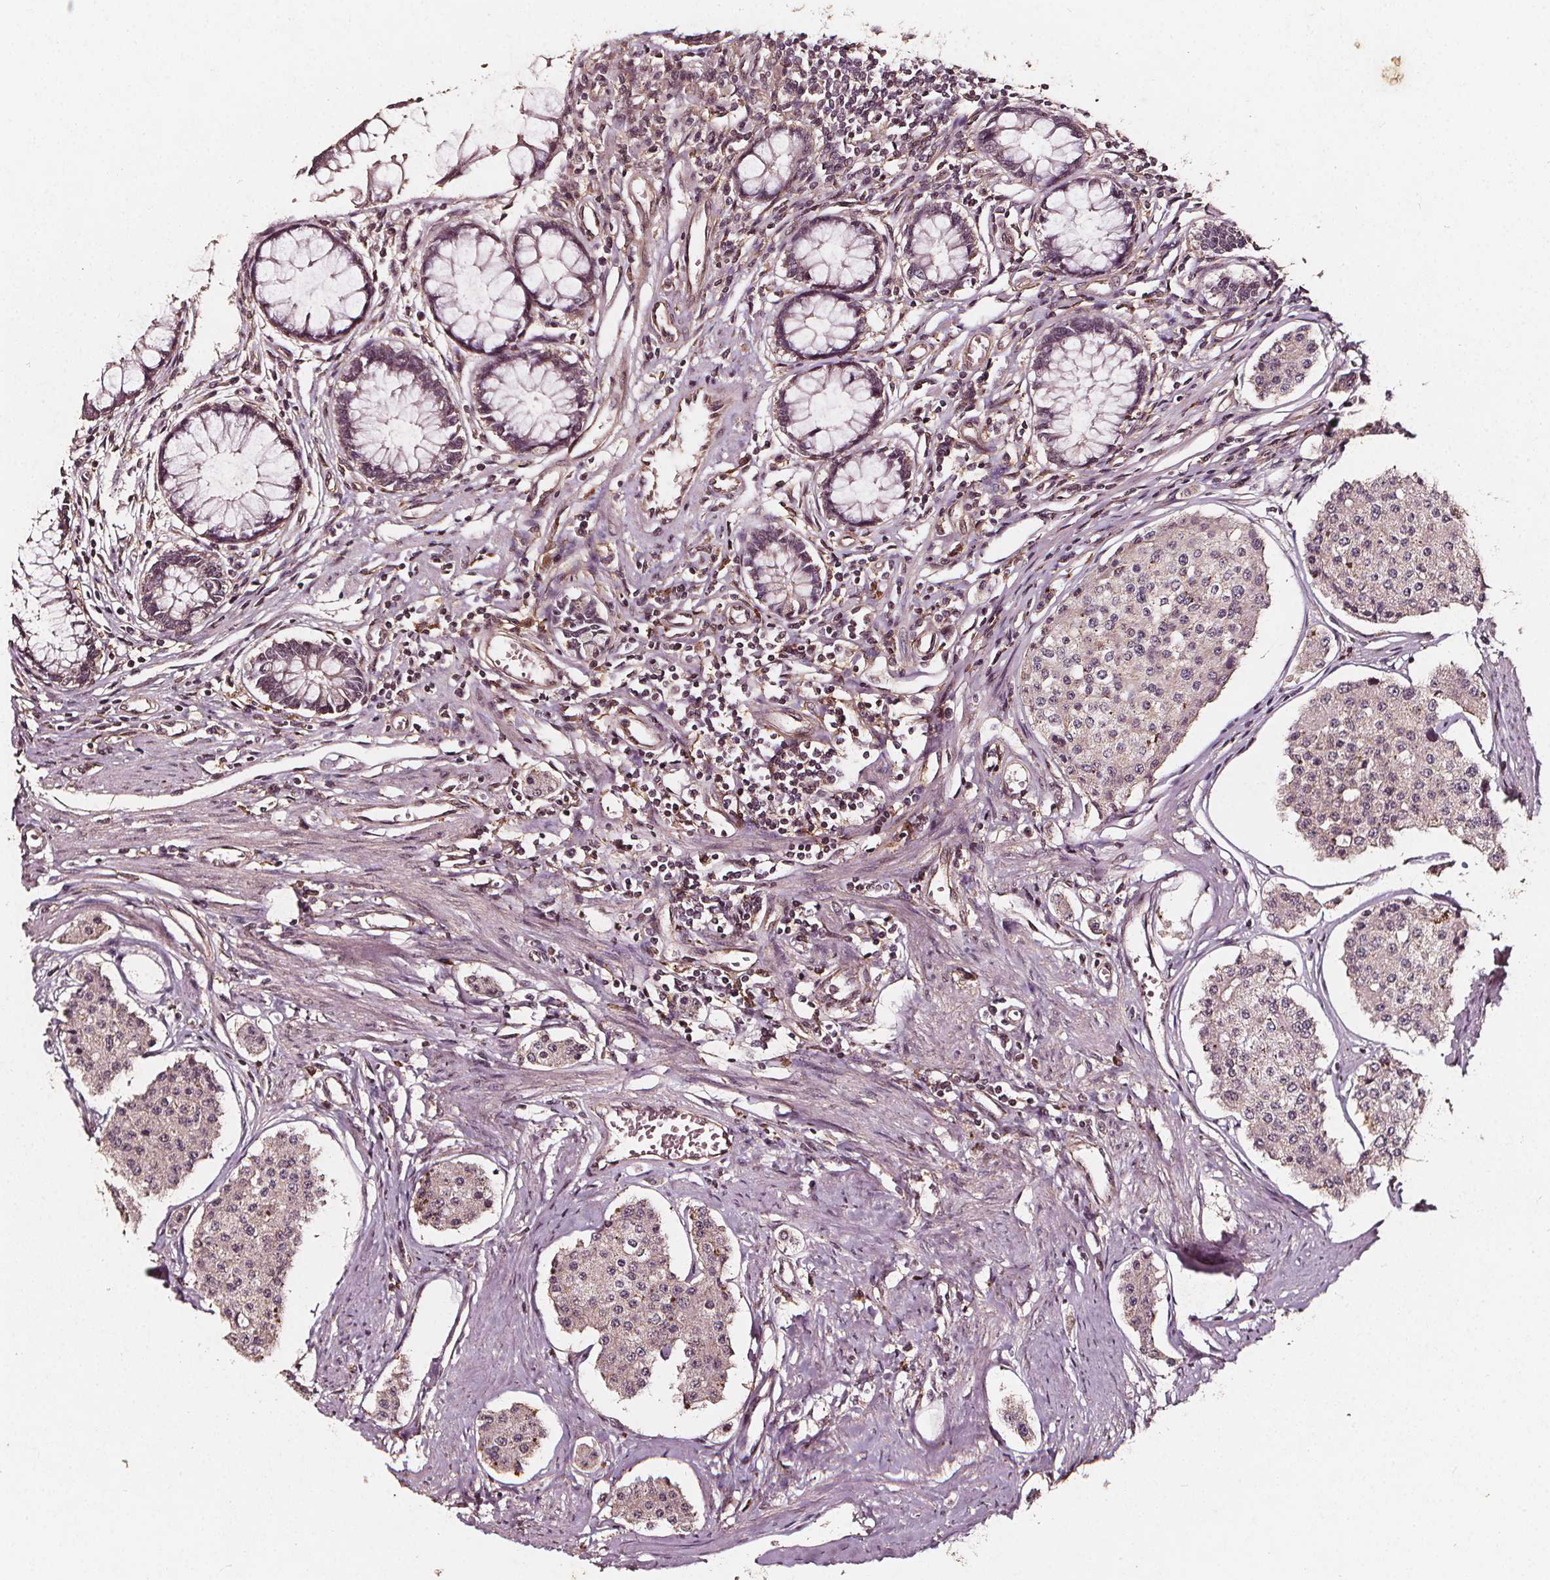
{"staining": {"intensity": "weak", "quantity": "<25%", "location": "cytoplasmic/membranous,nuclear"}, "tissue": "carcinoid", "cell_type": "Tumor cells", "image_type": "cancer", "snomed": [{"axis": "morphology", "description": "Carcinoid, malignant, NOS"}, {"axis": "topography", "description": "Small intestine"}], "caption": "Immunohistochemistry (IHC) image of carcinoid stained for a protein (brown), which exhibits no expression in tumor cells.", "gene": "ABCA1", "patient": {"sex": "female", "age": 65}}